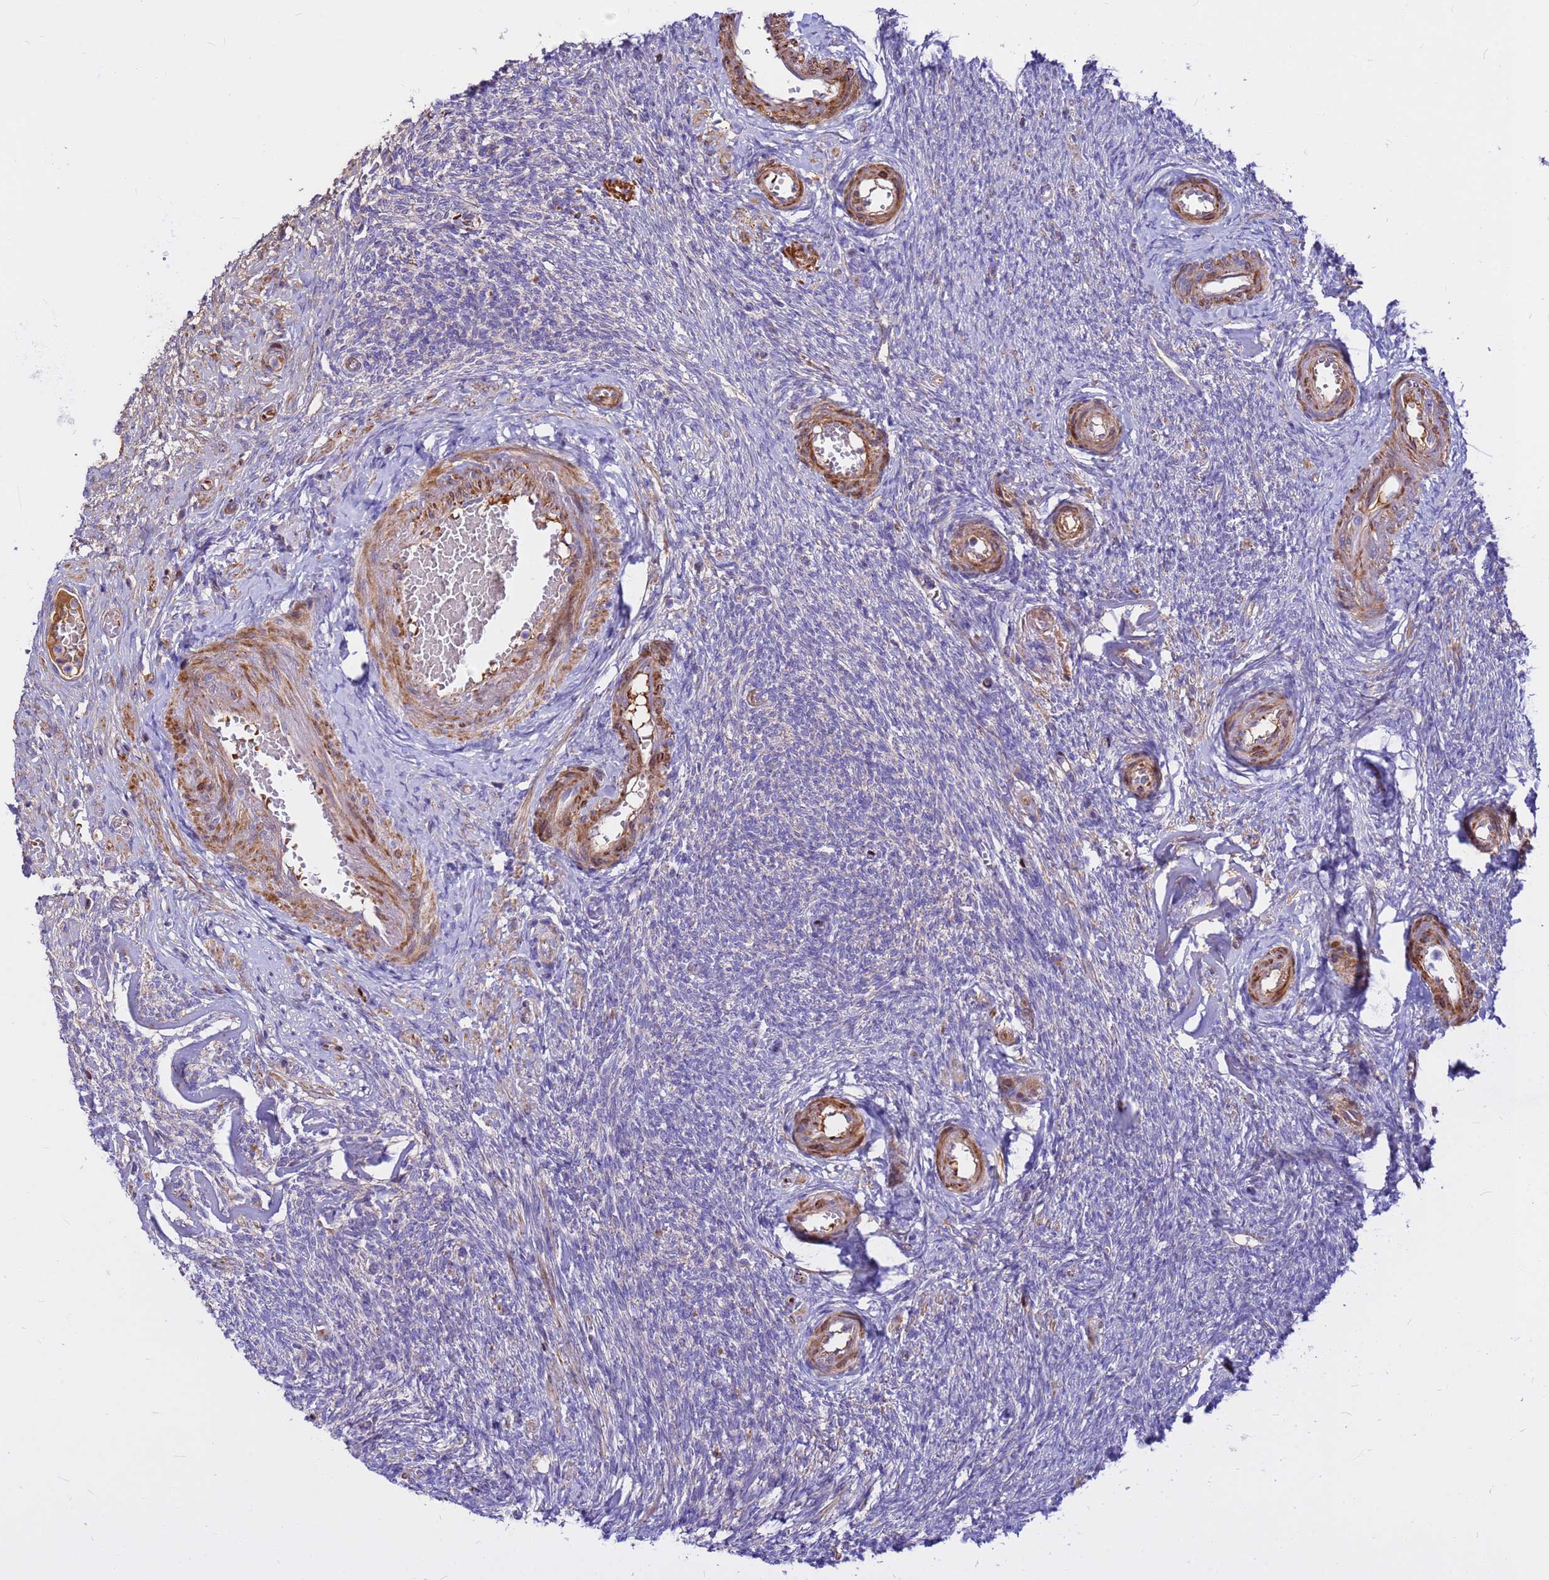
{"staining": {"intensity": "negative", "quantity": "none", "location": "none"}, "tissue": "ovary", "cell_type": "Ovarian stroma cells", "image_type": "normal", "snomed": [{"axis": "morphology", "description": "Normal tissue, NOS"}, {"axis": "topography", "description": "Ovary"}], "caption": "An image of ovary stained for a protein shows no brown staining in ovarian stroma cells. (DAB (3,3'-diaminobenzidine) IHC with hematoxylin counter stain).", "gene": "CRHBP", "patient": {"sex": "female", "age": 44}}